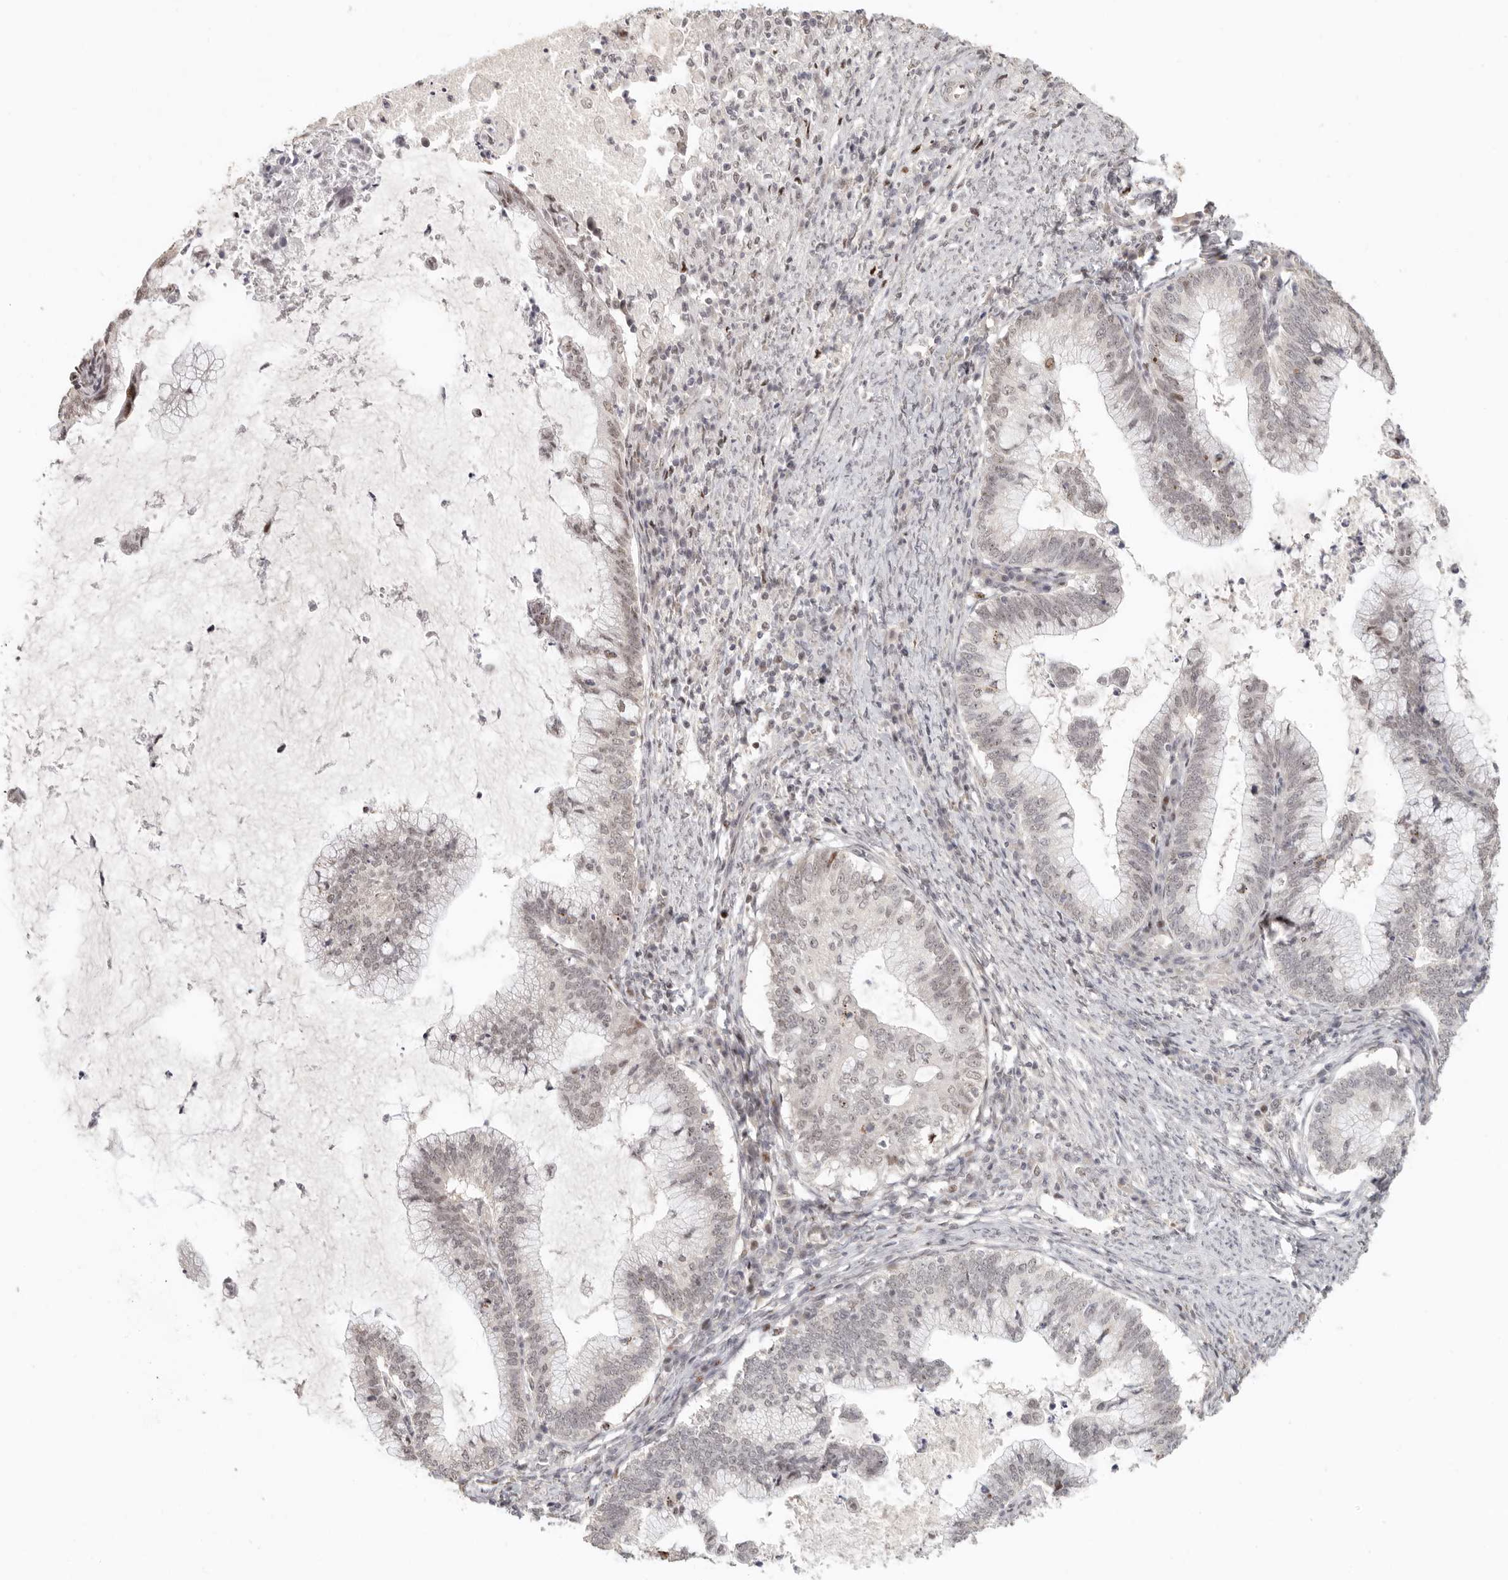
{"staining": {"intensity": "weak", "quantity": "<25%", "location": "nuclear"}, "tissue": "cervical cancer", "cell_type": "Tumor cells", "image_type": "cancer", "snomed": [{"axis": "morphology", "description": "Adenocarcinoma, NOS"}, {"axis": "topography", "description": "Cervix"}], "caption": "Immunohistochemistry of human adenocarcinoma (cervical) reveals no expression in tumor cells. Brightfield microscopy of IHC stained with DAB (3,3'-diaminobenzidine) (brown) and hematoxylin (blue), captured at high magnification.", "gene": "GPBP1L1", "patient": {"sex": "female", "age": 36}}